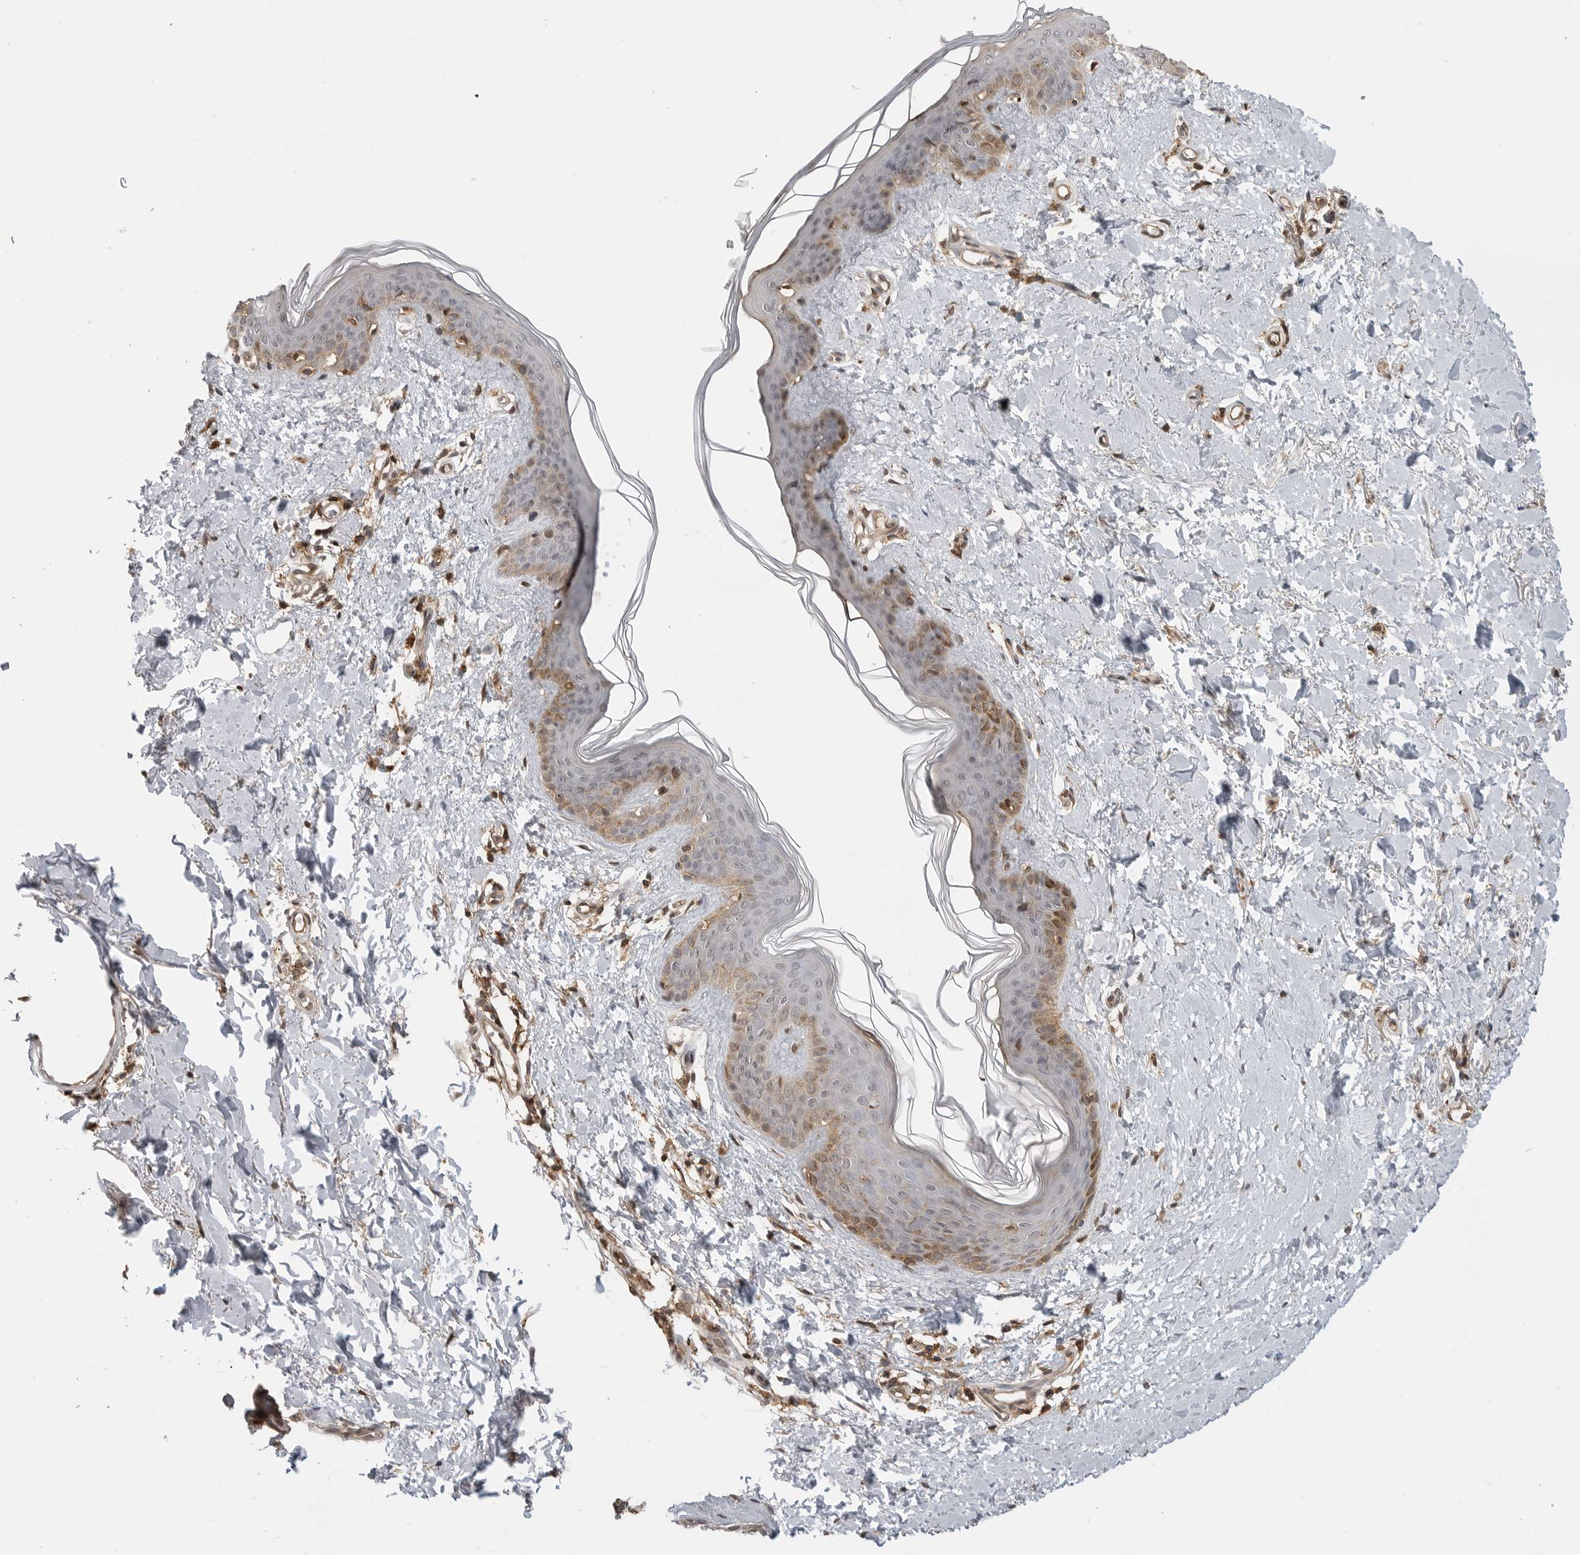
{"staining": {"intensity": "moderate", "quantity": ">75%", "location": "nuclear"}, "tissue": "skin", "cell_type": "Fibroblasts", "image_type": "normal", "snomed": [{"axis": "morphology", "description": "Normal tissue, NOS"}, {"axis": "topography", "description": "Skin"}], "caption": "This is an image of immunohistochemistry (IHC) staining of benign skin, which shows moderate staining in the nuclear of fibroblasts.", "gene": "ANXA11", "patient": {"sex": "female", "age": 46}}